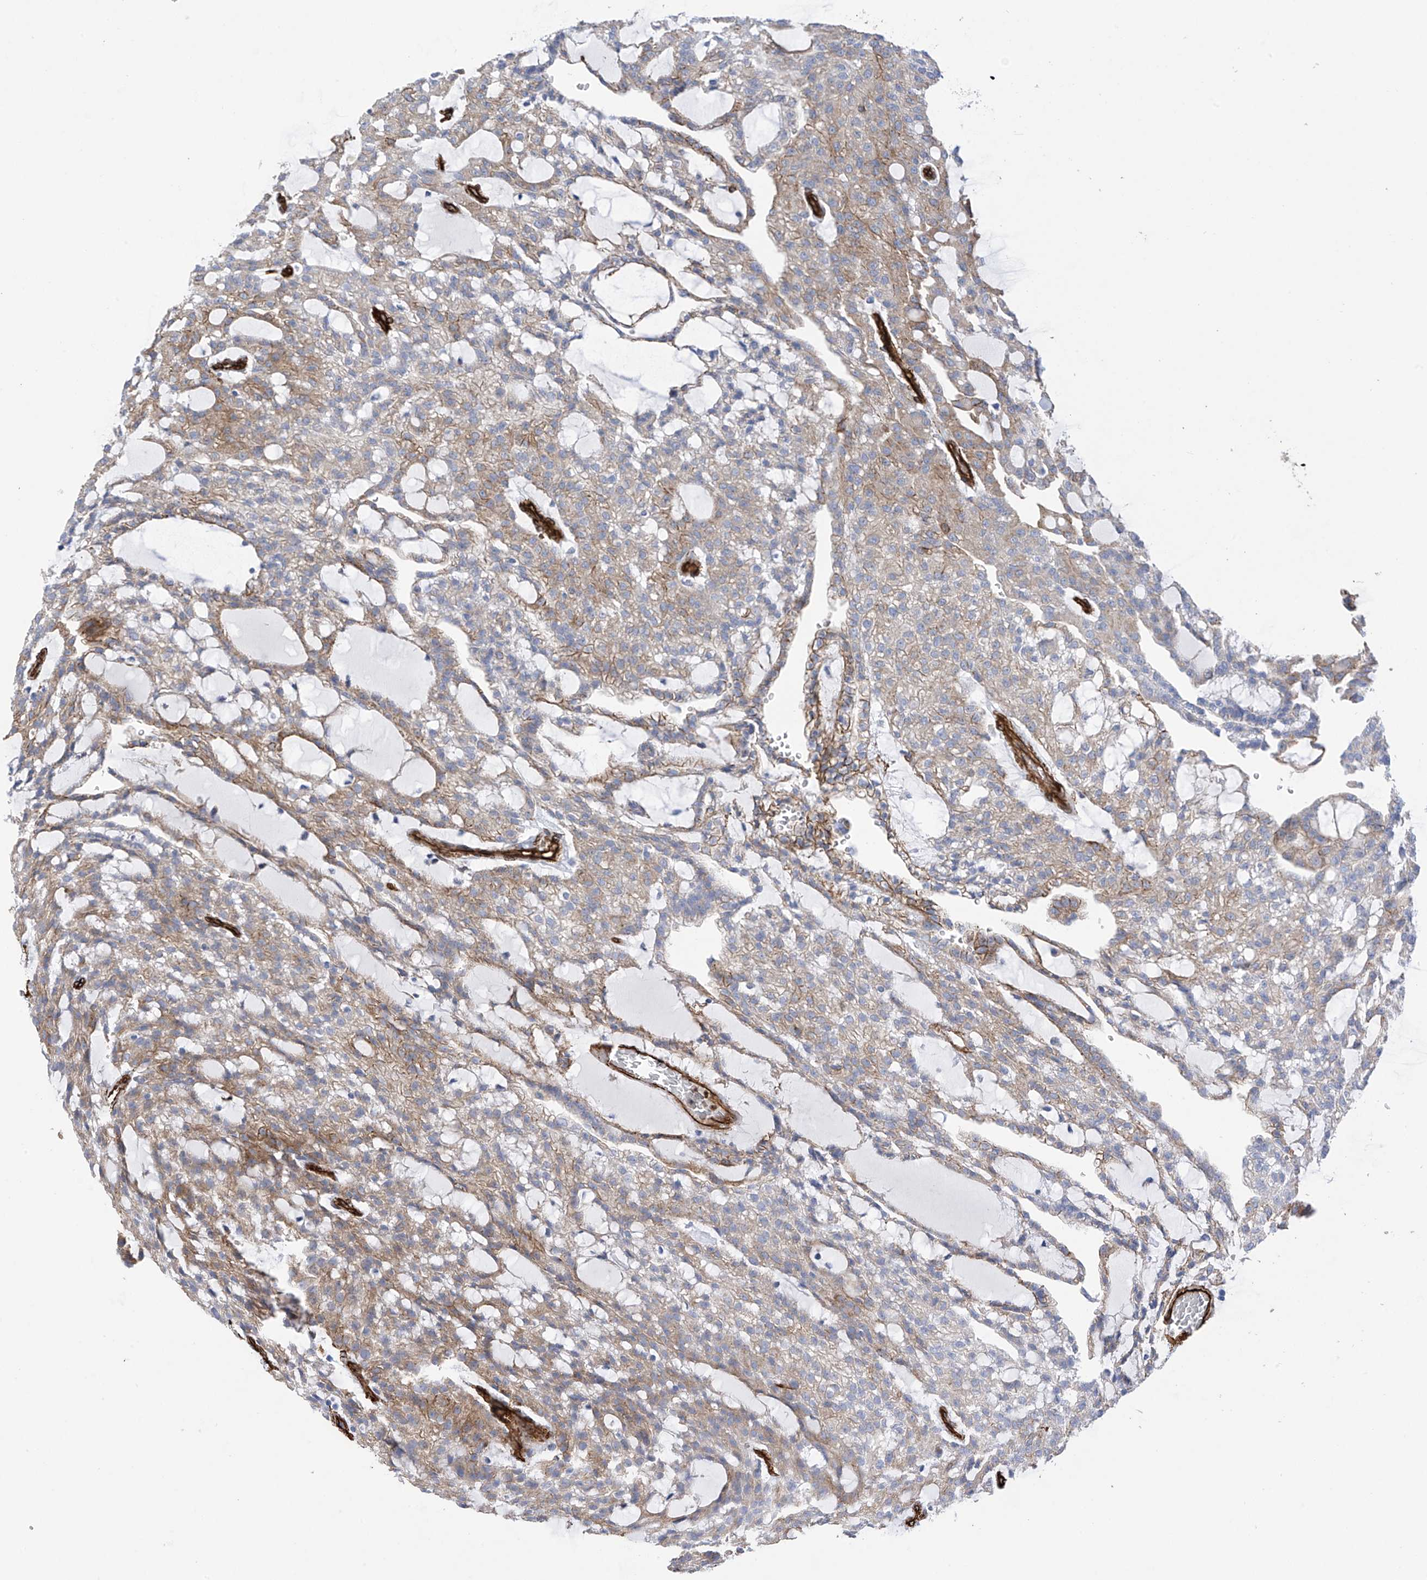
{"staining": {"intensity": "moderate", "quantity": "25%-75%", "location": "cytoplasmic/membranous"}, "tissue": "renal cancer", "cell_type": "Tumor cells", "image_type": "cancer", "snomed": [{"axis": "morphology", "description": "Adenocarcinoma, NOS"}, {"axis": "topography", "description": "Kidney"}], "caption": "Protein expression analysis of renal cancer (adenocarcinoma) demonstrates moderate cytoplasmic/membranous positivity in approximately 25%-75% of tumor cells.", "gene": "UBTD1", "patient": {"sex": "male", "age": 63}}